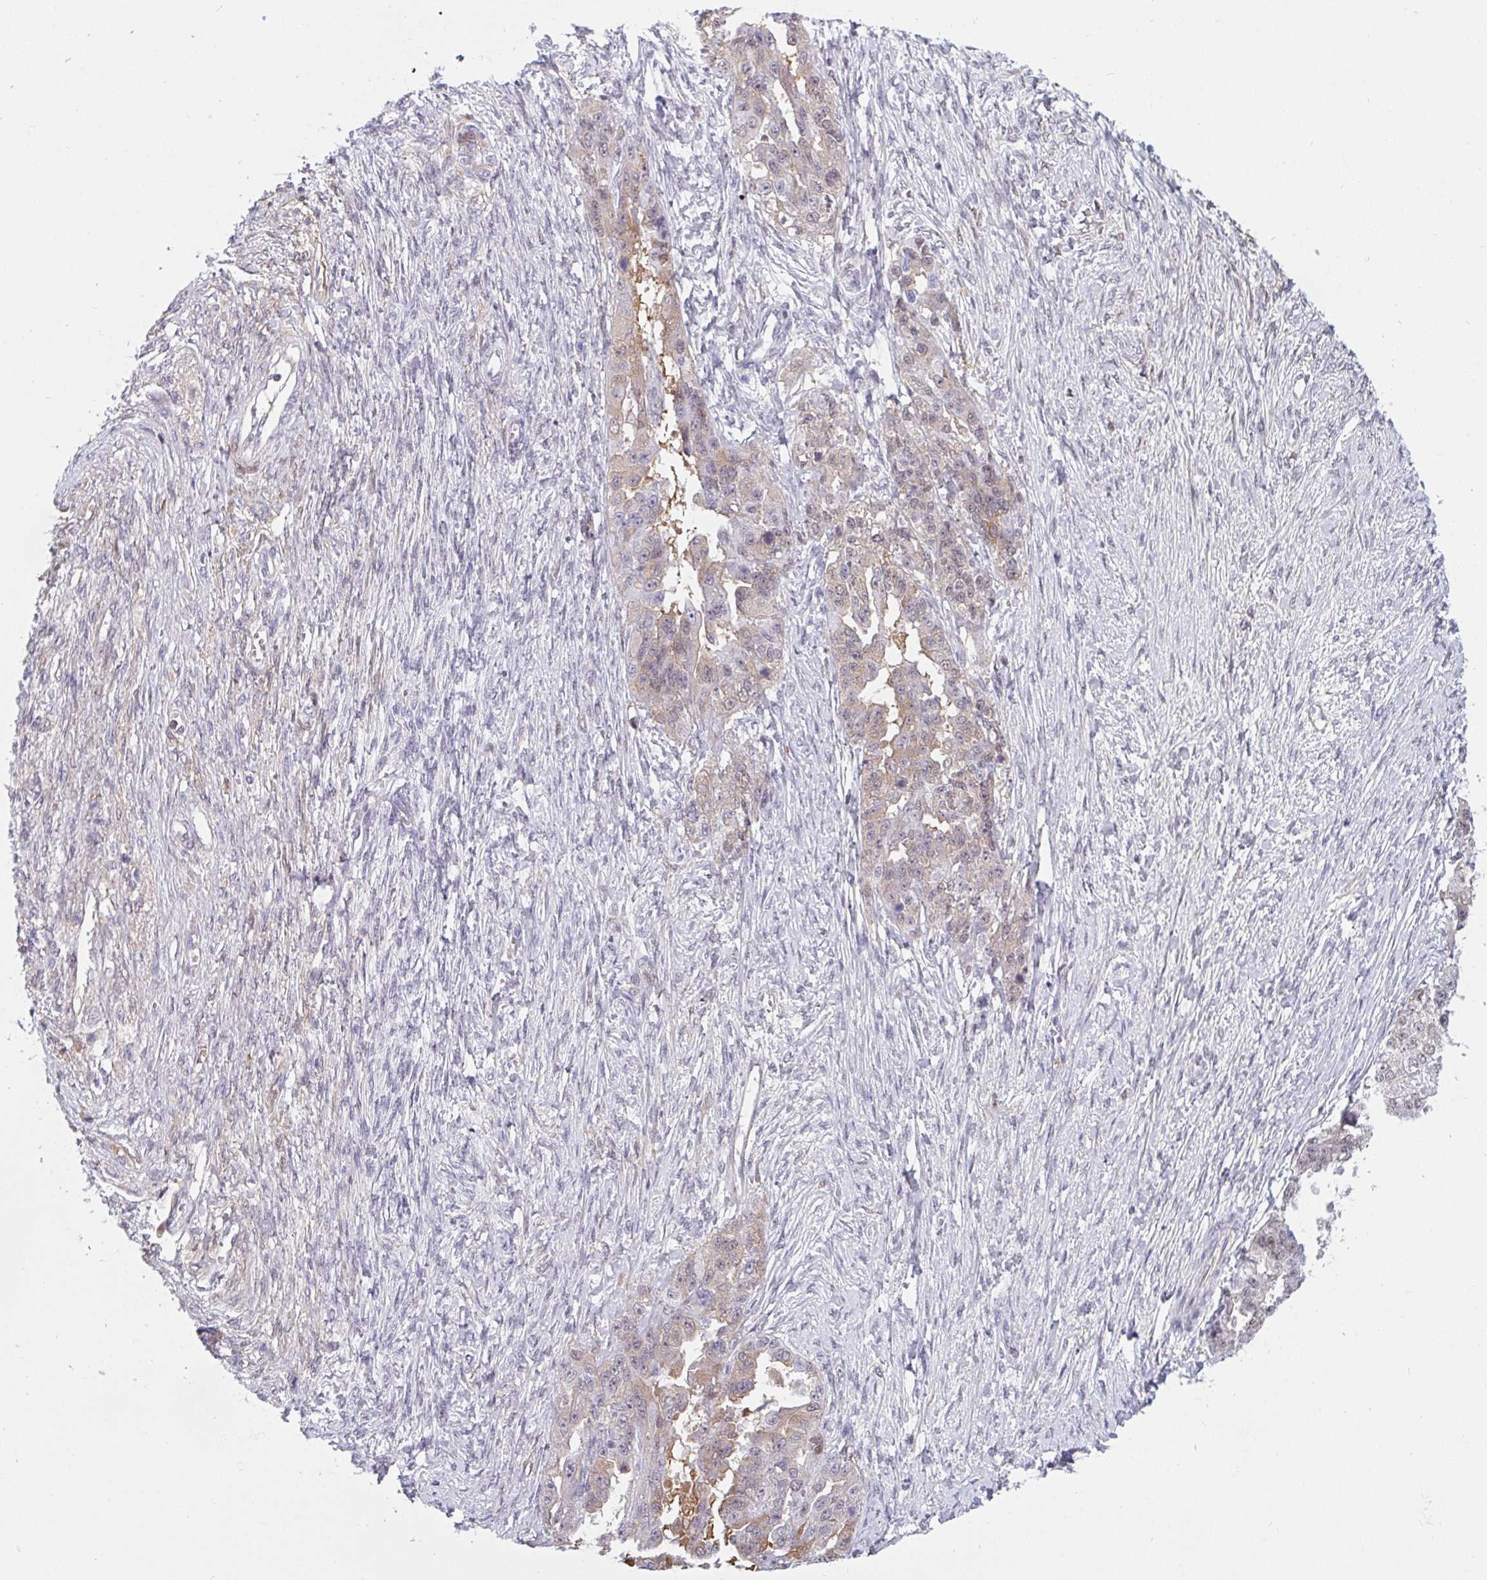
{"staining": {"intensity": "weak", "quantity": "25%-75%", "location": "cytoplasmic/membranous"}, "tissue": "ovarian cancer", "cell_type": "Tumor cells", "image_type": "cancer", "snomed": [{"axis": "morphology", "description": "Cystadenocarcinoma, serous, NOS"}, {"axis": "topography", "description": "Ovary"}], "caption": "This histopathology image displays IHC staining of human ovarian serous cystadenocarcinoma, with low weak cytoplasmic/membranous positivity in about 25%-75% of tumor cells.", "gene": "DSCAML1", "patient": {"sex": "female", "age": 58}}